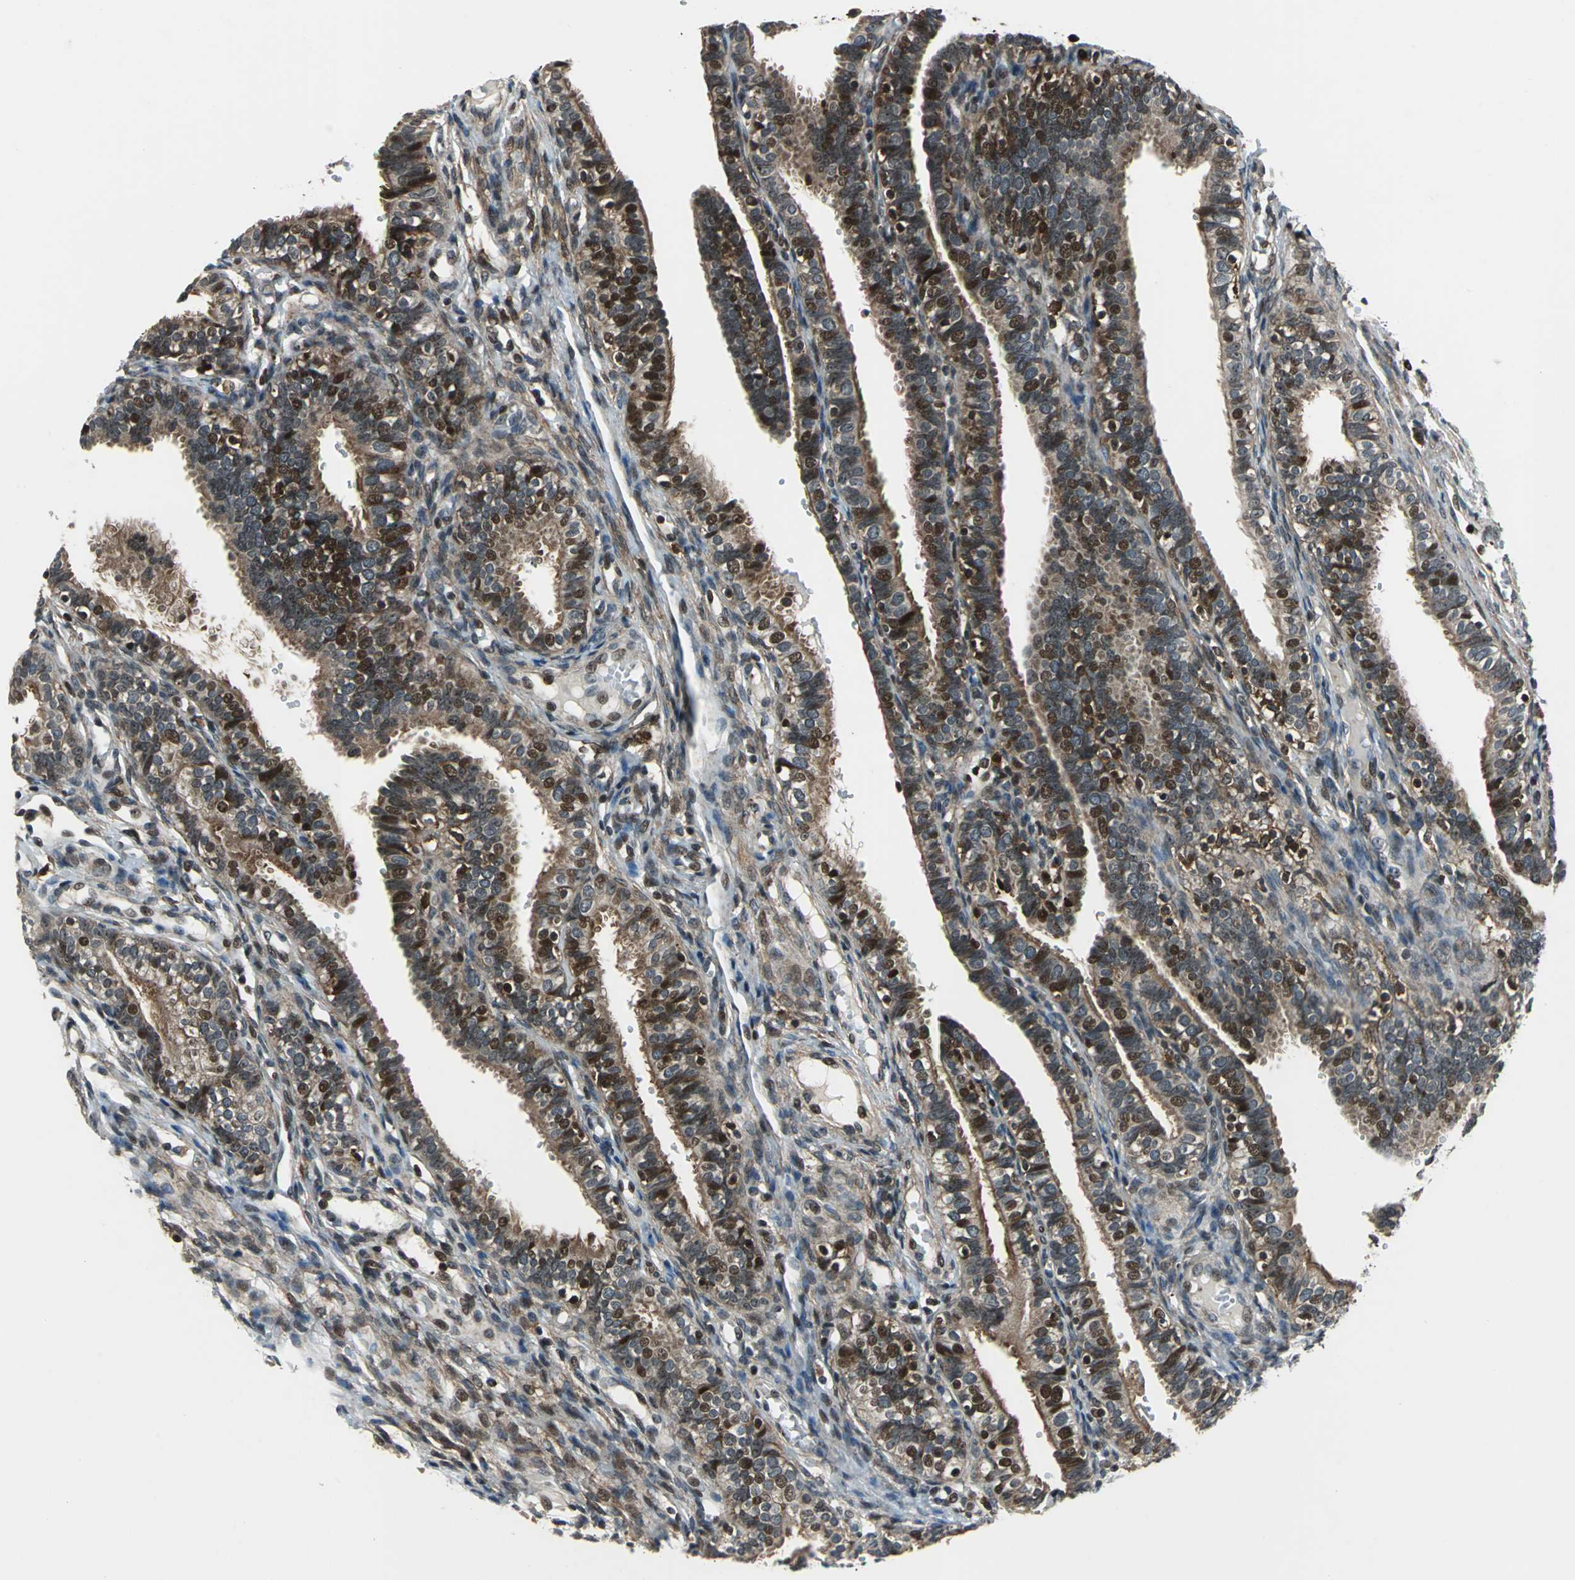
{"staining": {"intensity": "strong", "quantity": ">75%", "location": "cytoplasmic/membranous,nuclear"}, "tissue": "fallopian tube", "cell_type": "Glandular cells", "image_type": "normal", "snomed": [{"axis": "morphology", "description": "Normal tissue, NOS"}, {"axis": "topography", "description": "Fallopian tube"}, {"axis": "topography", "description": "Placenta"}], "caption": "The image demonstrates immunohistochemical staining of normal fallopian tube. There is strong cytoplasmic/membranous,nuclear positivity is identified in approximately >75% of glandular cells.", "gene": "AATF", "patient": {"sex": "female", "age": 34}}